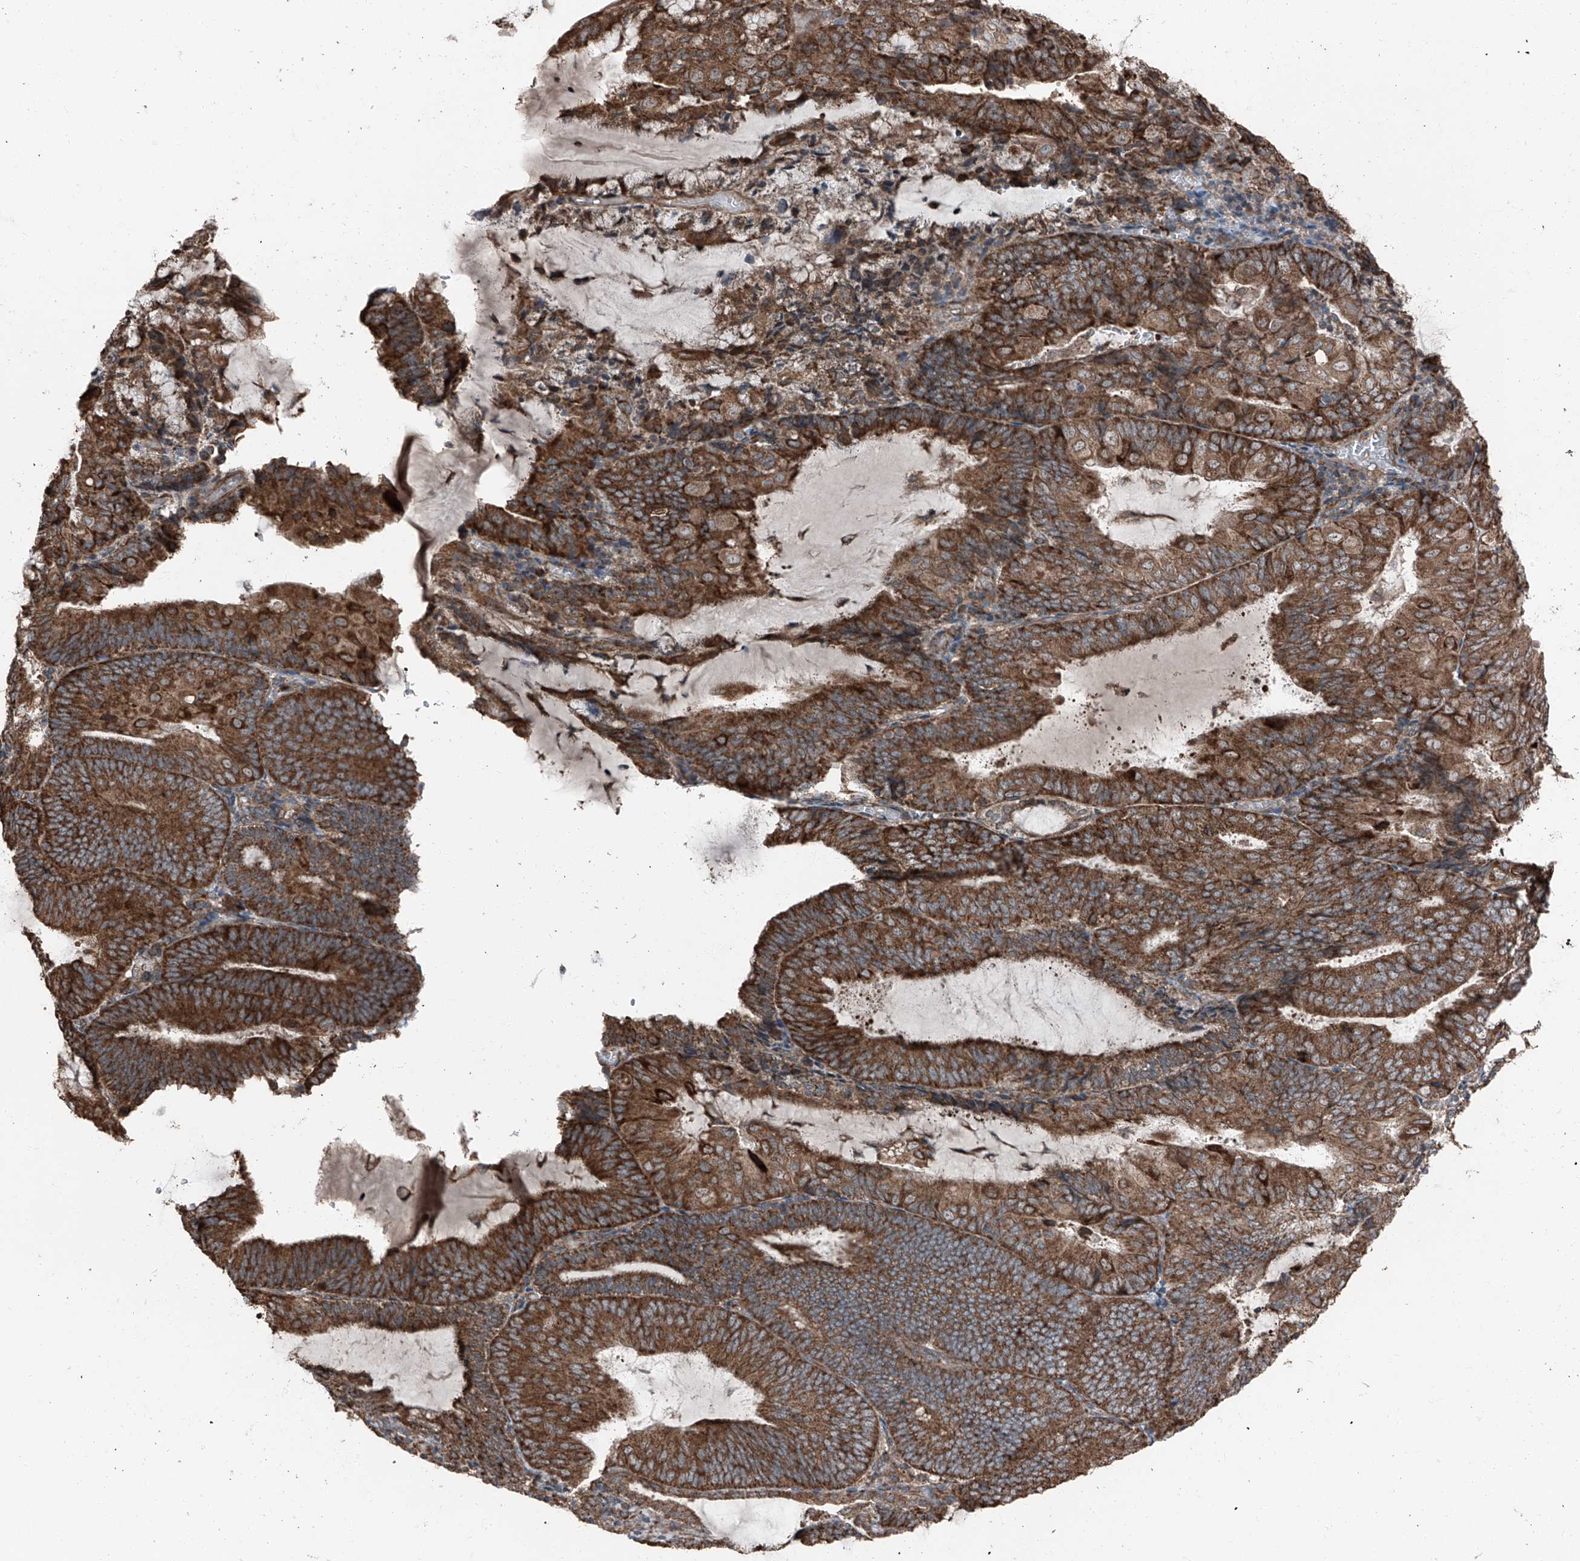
{"staining": {"intensity": "strong", "quantity": ">75%", "location": "cytoplasmic/membranous"}, "tissue": "endometrial cancer", "cell_type": "Tumor cells", "image_type": "cancer", "snomed": [{"axis": "morphology", "description": "Adenocarcinoma, NOS"}, {"axis": "topography", "description": "Endometrium"}], "caption": "A brown stain shows strong cytoplasmic/membranous staining of a protein in human adenocarcinoma (endometrial) tumor cells.", "gene": "LIMK1", "patient": {"sex": "female", "age": 81}}